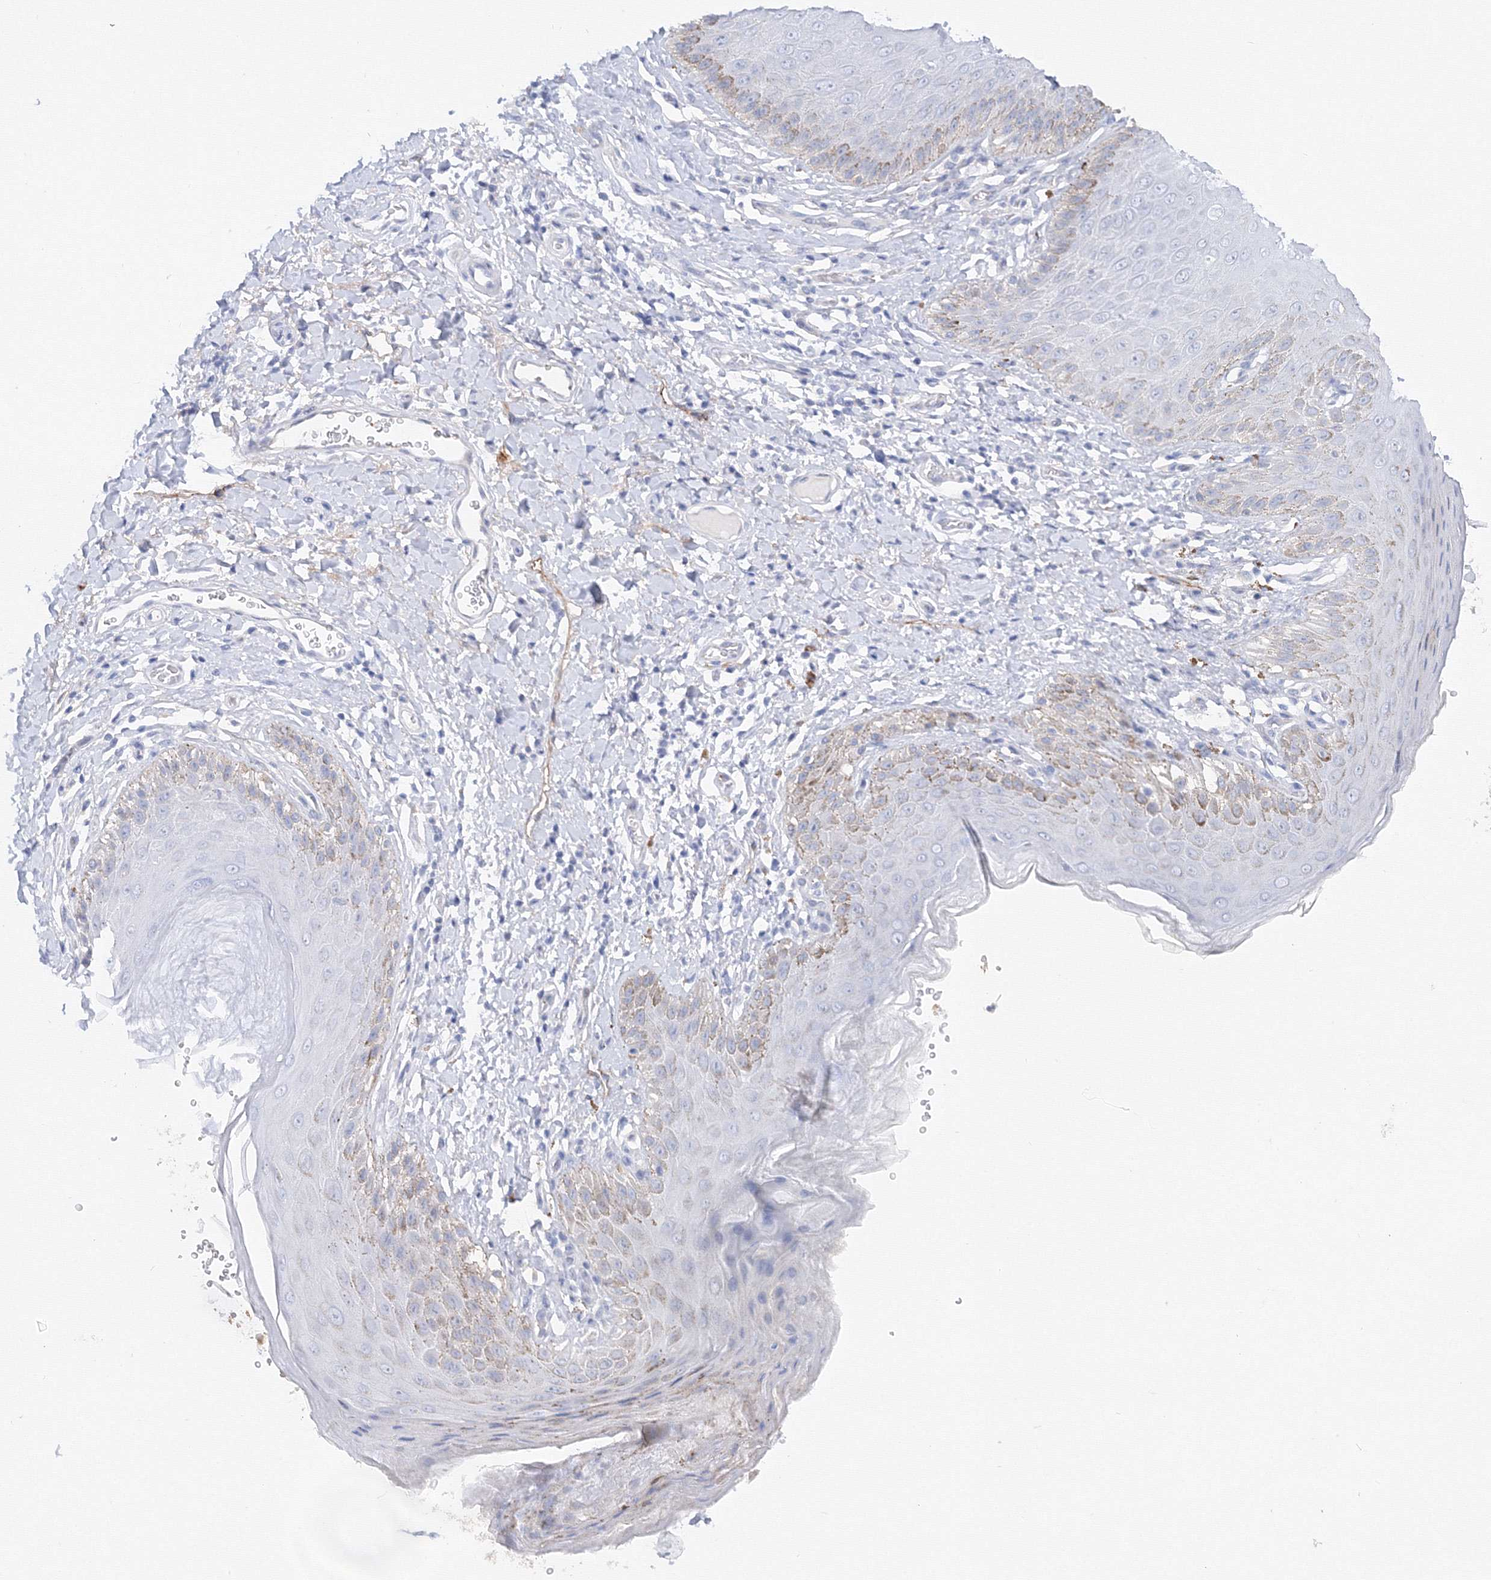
{"staining": {"intensity": "weak", "quantity": "<25%", "location": "cytoplasmic/membranous"}, "tissue": "skin", "cell_type": "Epidermal cells", "image_type": "normal", "snomed": [{"axis": "morphology", "description": "Normal tissue, NOS"}, {"axis": "topography", "description": "Anal"}], "caption": "This is an IHC histopathology image of normal skin. There is no positivity in epidermal cells.", "gene": "TAMM41", "patient": {"sex": "male", "age": 44}}